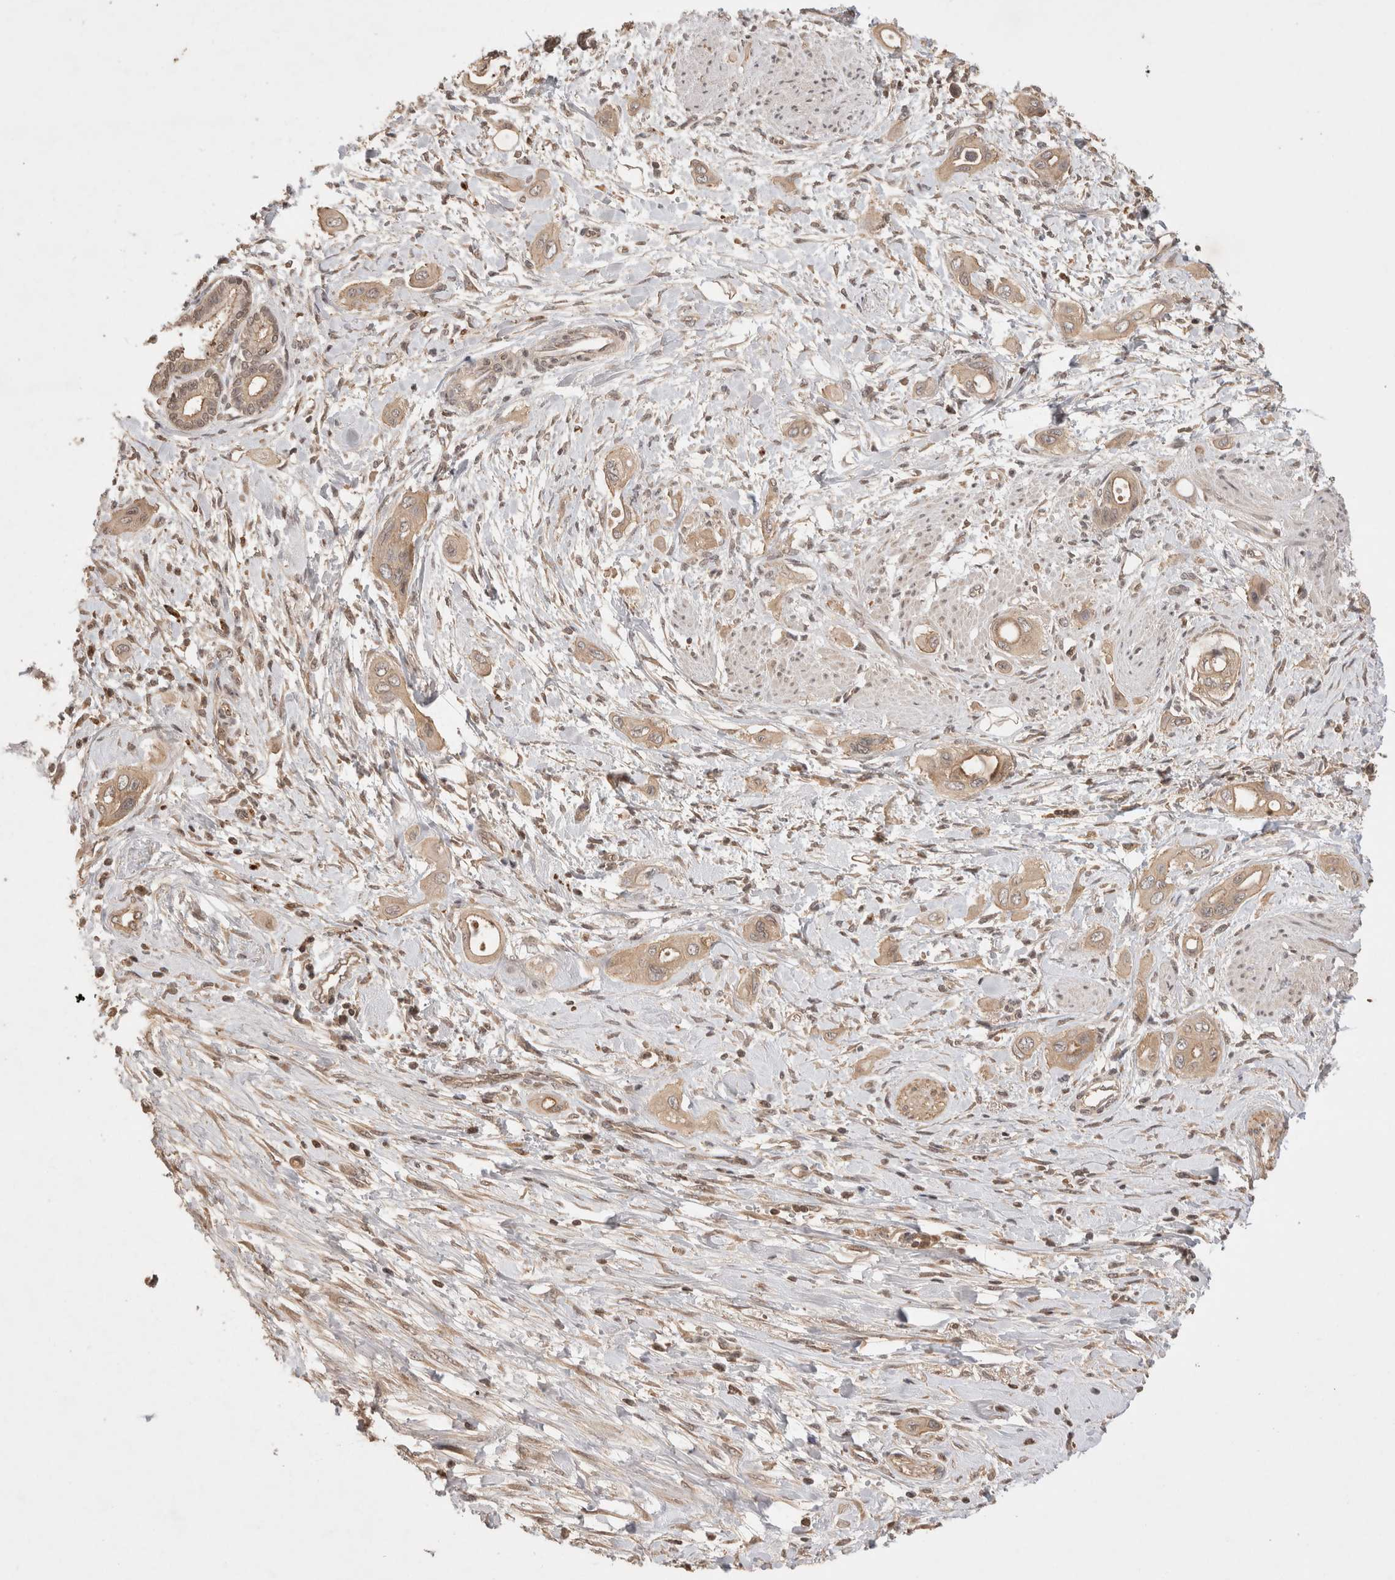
{"staining": {"intensity": "weak", "quantity": ">75%", "location": "cytoplasmic/membranous"}, "tissue": "pancreatic cancer", "cell_type": "Tumor cells", "image_type": "cancer", "snomed": [{"axis": "morphology", "description": "Adenocarcinoma, NOS"}, {"axis": "topography", "description": "Pancreas"}], "caption": "Pancreatic cancer tissue shows weak cytoplasmic/membranous positivity in approximately >75% of tumor cells", "gene": "PRMT3", "patient": {"sex": "male", "age": 59}}